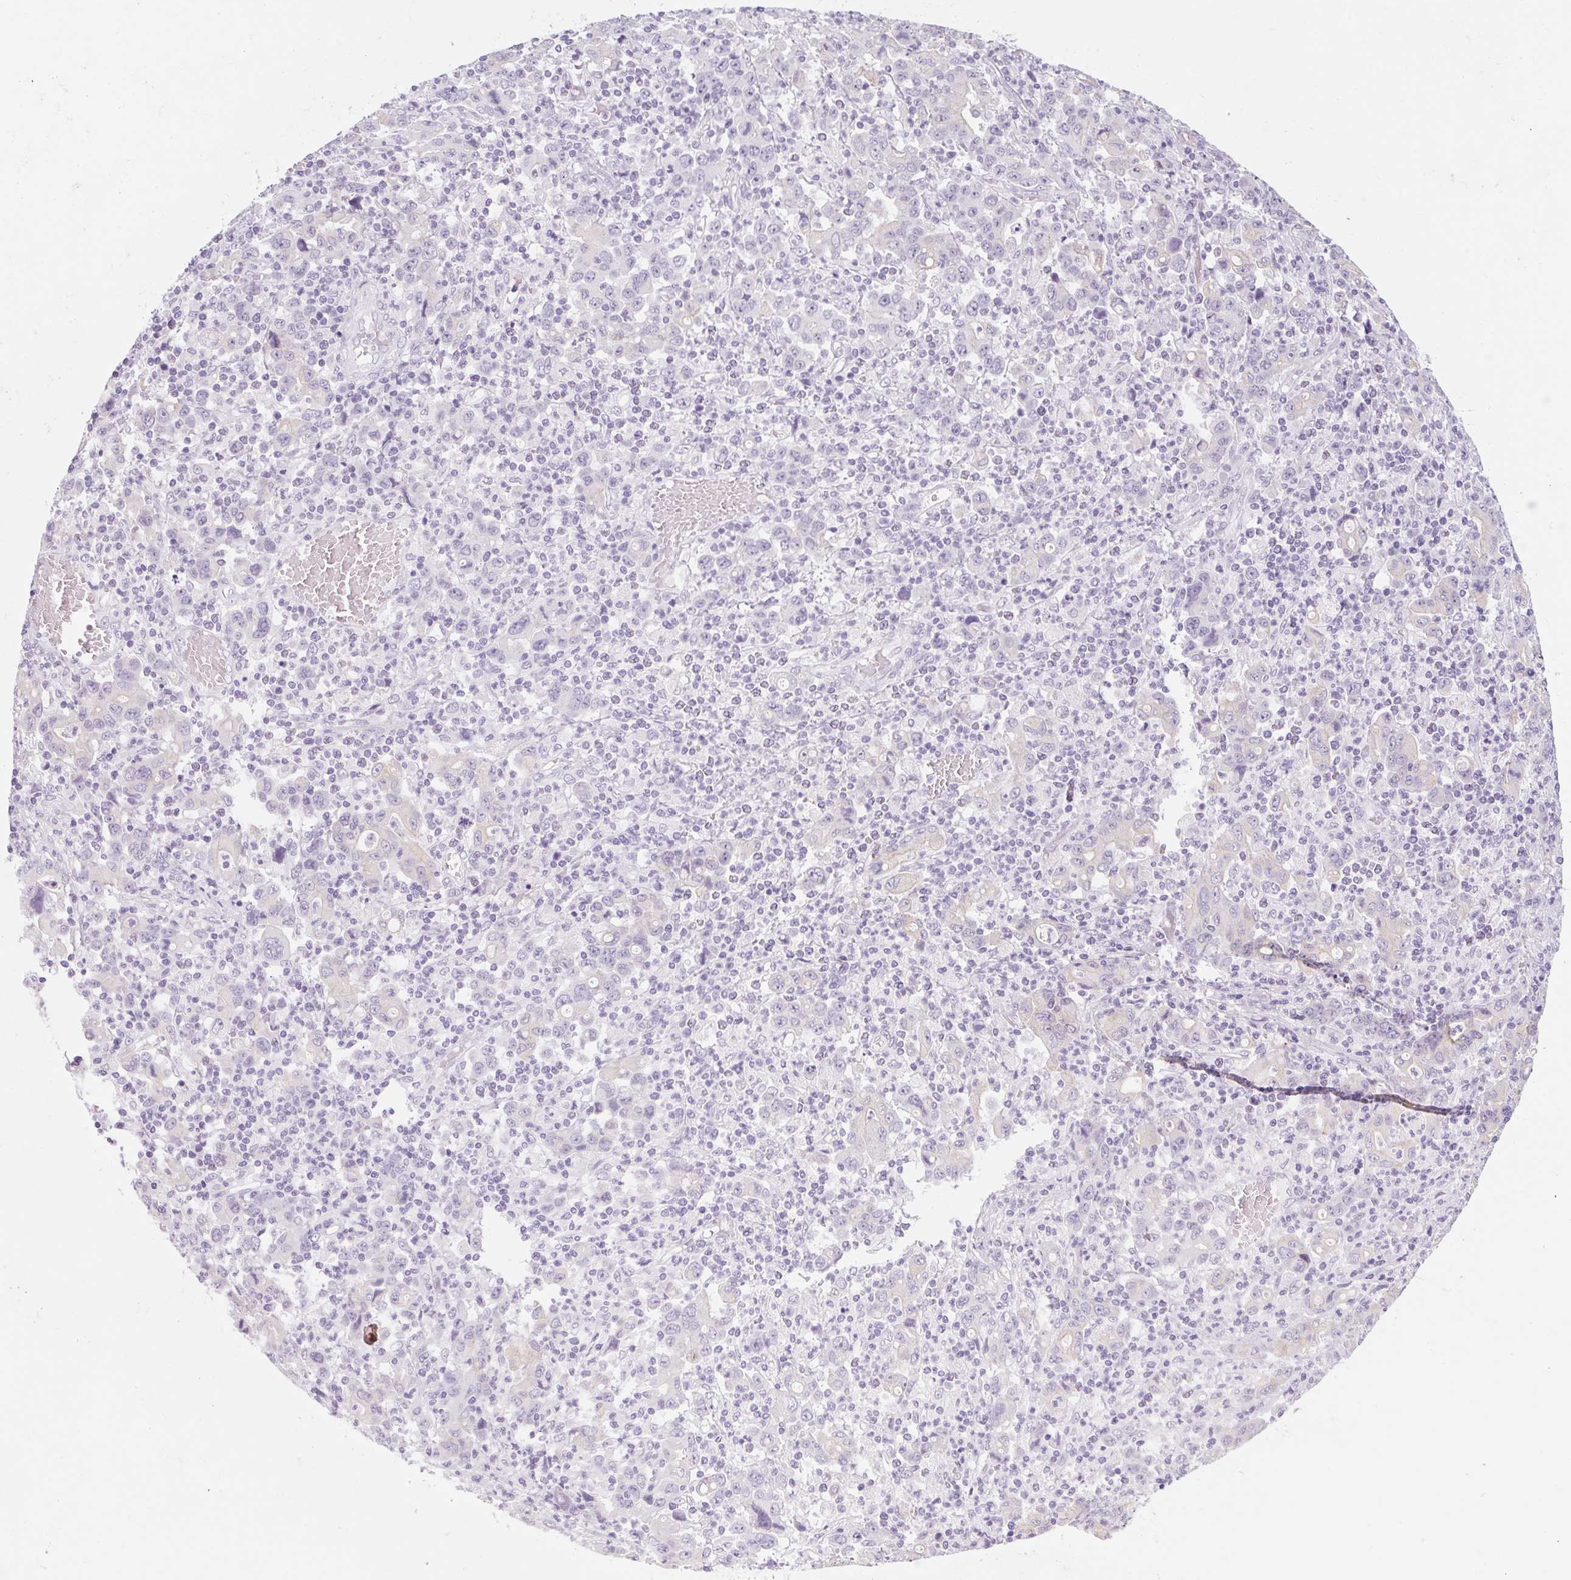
{"staining": {"intensity": "negative", "quantity": "none", "location": "none"}, "tissue": "stomach cancer", "cell_type": "Tumor cells", "image_type": "cancer", "snomed": [{"axis": "morphology", "description": "Adenocarcinoma, NOS"}, {"axis": "topography", "description": "Stomach, upper"}], "caption": "The histopathology image reveals no significant positivity in tumor cells of adenocarcinoma (stomach). The staining is performed using DAB (3,3'-diaminobenzidine) brown chromogen with nuclei counter-stained in using hematoxylin.", "gene": "RPTN", "patient": {"sex": "male", "age": 69}}